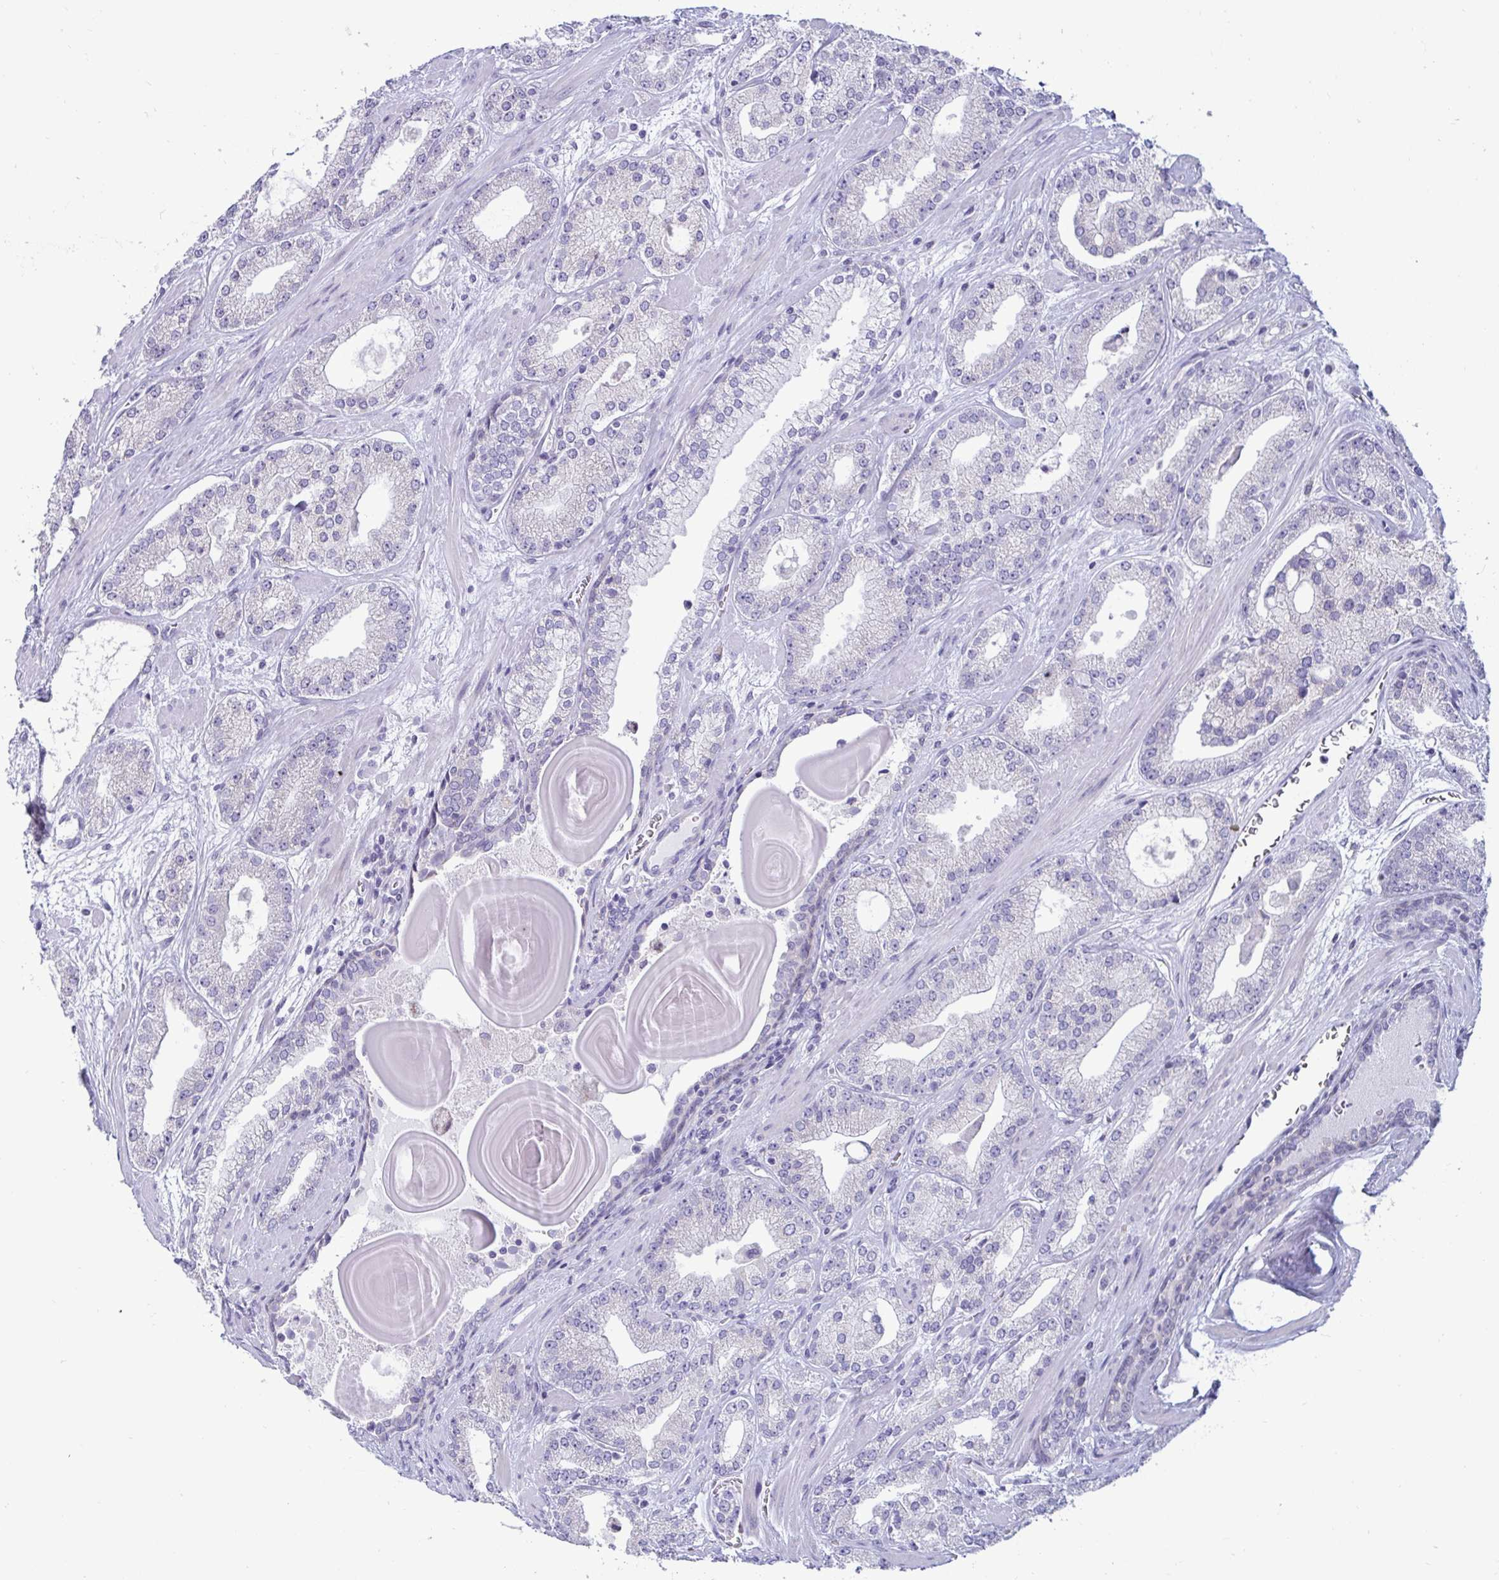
{"staining": {"intensity": "negative", "quantity": "none", "location": "none"}, "tissue": "prostate cancer", "cell_type": "Tumor cells", "image_type": "cancer", "snomed": [{"axis": "morphology", "description": "Adenocarcinoma, High grade"}, {"axis": "topography", "description": "Prostate"}], "caption": "Immunohistochemical staining of high-grade adenocarcinoma (prostate) reveals no significant expression in tumor cells. The staining was performed using DAB (3,3'-diaminobenzidine) to visualize the protein expression in brown, while the nuclei were stained in blue with hematoxylin (Magnification: 20x).", "gene": "TFPI2", "patient": {"sex": "male", "age": 64}}